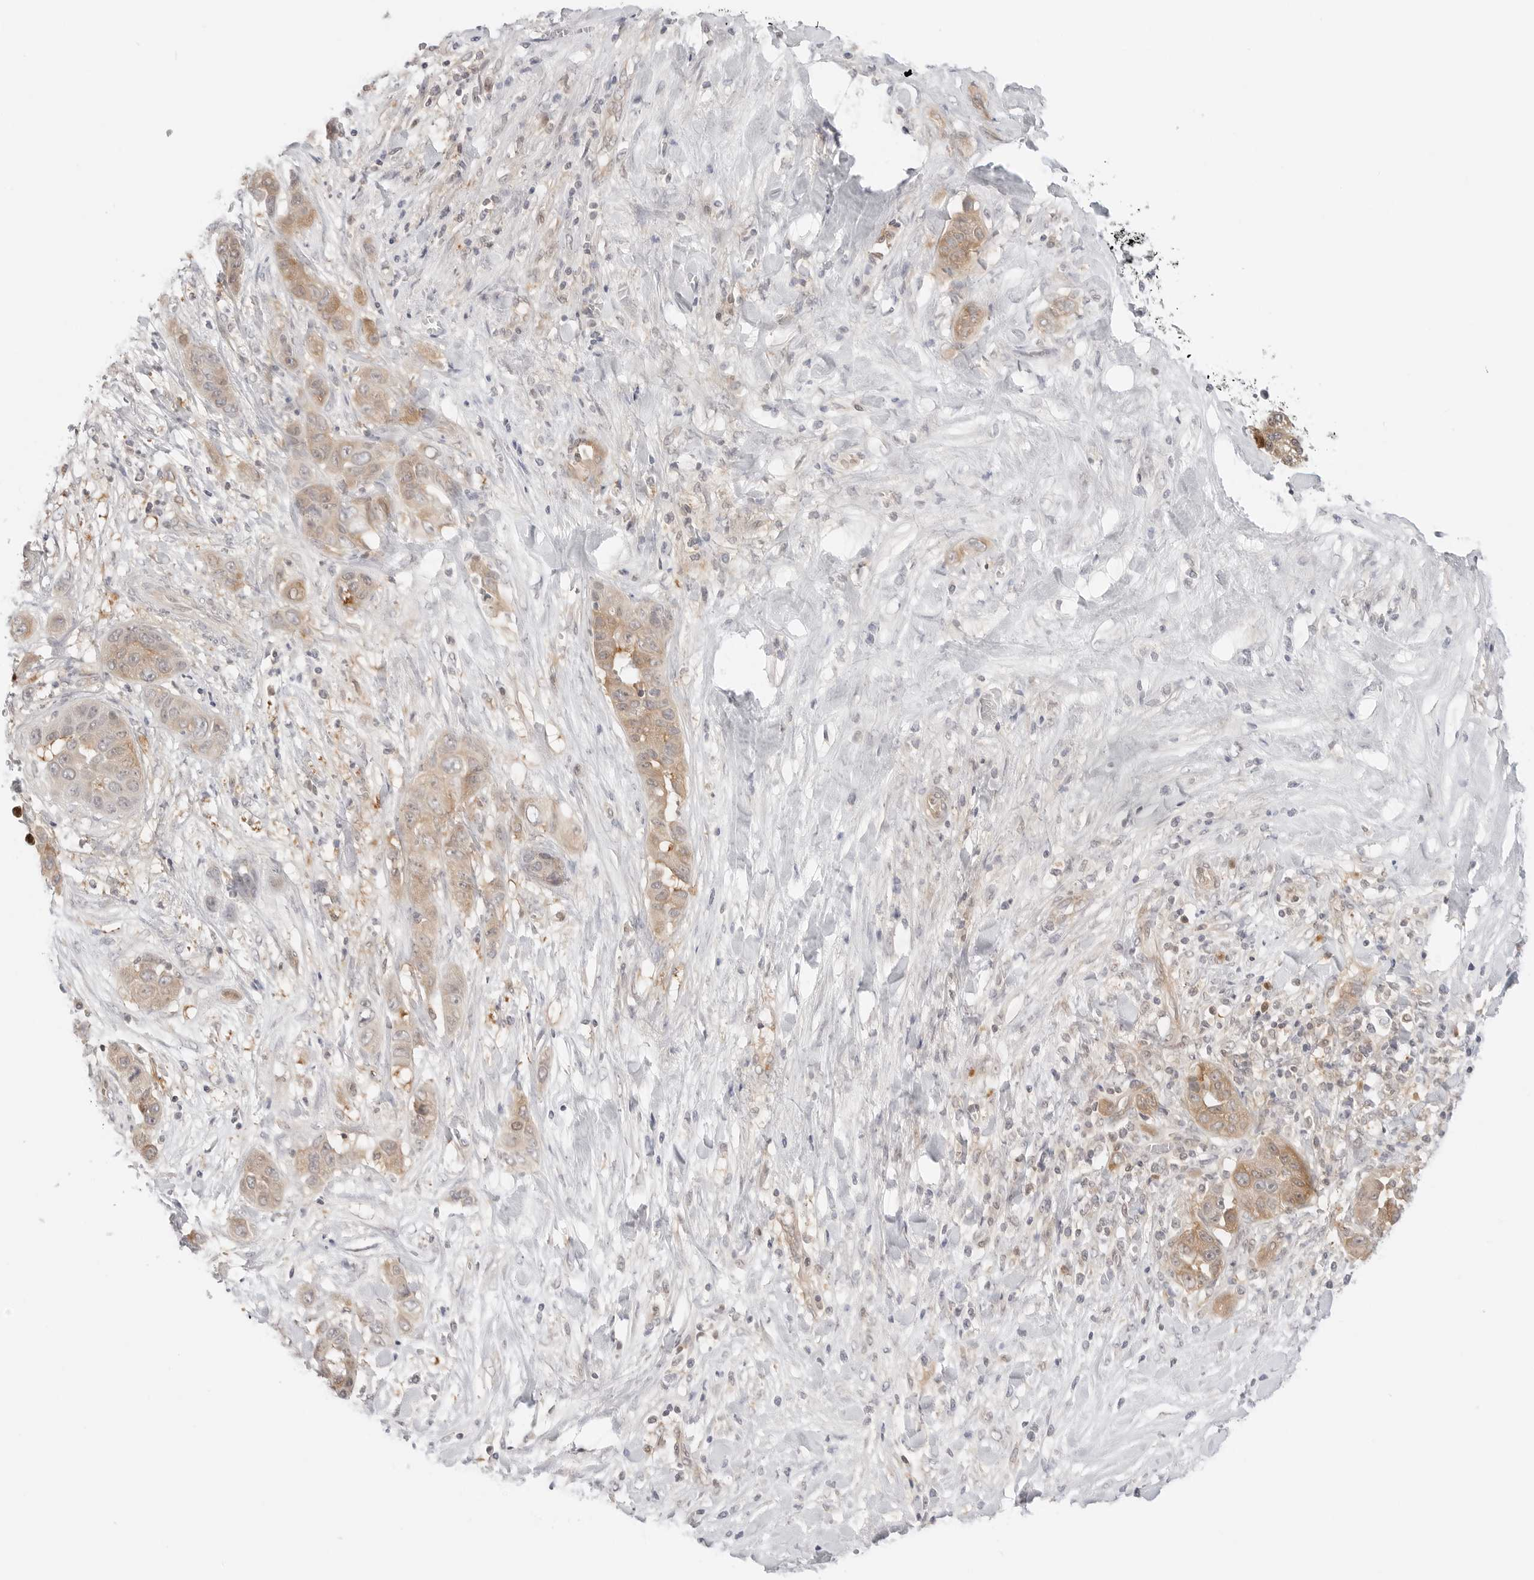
{"staining": {"intensity": "moderate", "quantity": ">75%", "location": "cytoplasmic/membranous"}, "tissue": "liver cancer", "cell_type": "Tumor cells", "image_type": "cancer", "snomed": [{"axis": "morphology", "description": "Cholangiocarcinoma"}, {"axis": "topography", "description": "Liver"}], "caption": "An image showing moderate cytoplasmic/membranous positivity in approximately >75% of tumor cells in liver cholangiocarcinoma, as visualized by brown immunohistochemical staining.", "gene": "NUDC", "patient": {"sex": "female", "age": 52}}